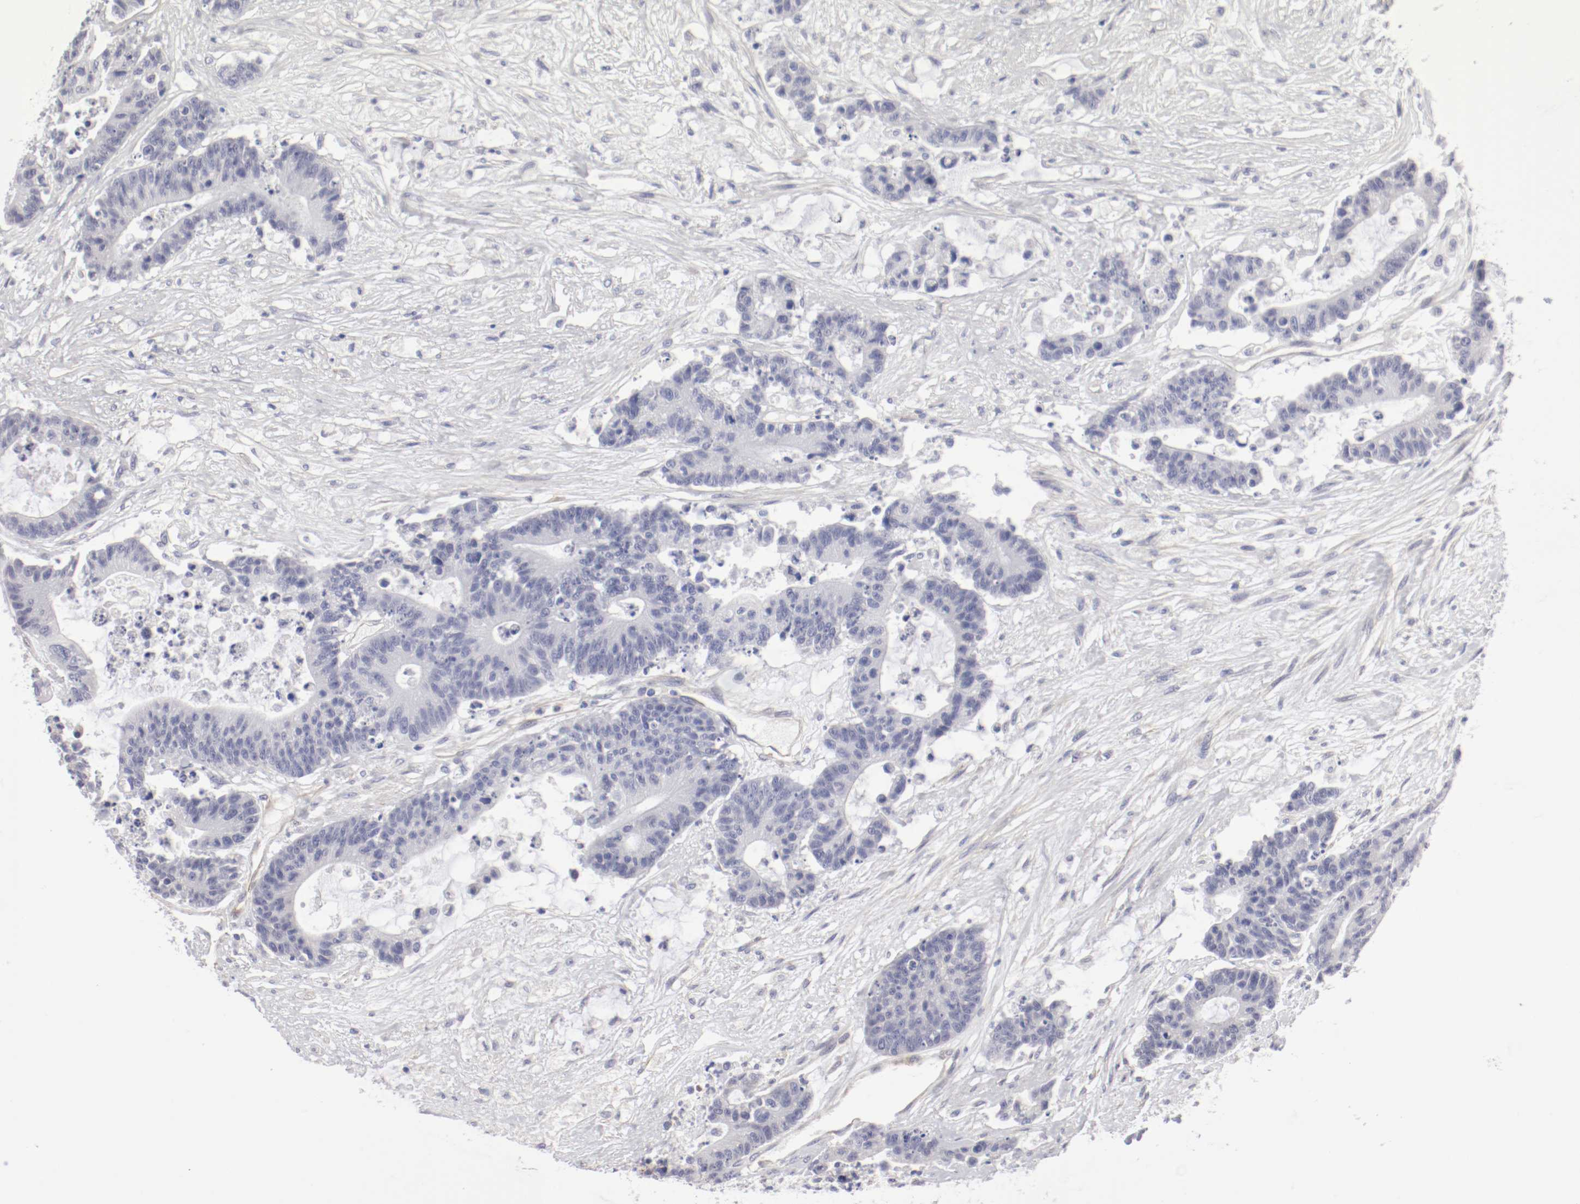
{"staining": {"intensity": "negative", "quantity": "none", "location": "none"}, "tissue": "colorectal cancer", "cell_type": "Tumor cells", "image_type": "cancer", "snomed": [{"axis": "morphology", "description": "Adenocarcinoma, NOS"}, {"axis": "topography", "description": "Colon"}], "caption": "Tumor cells show no significant protein staining in adenocarcinoma (colorectal). (Brightfield microscopy of DAB (3,3'-diaminobenzidine) immunohistochemistry (IHC) at high magnification).", "gene": "LAX1", "patient": {"sex": "female", "age": 84}}